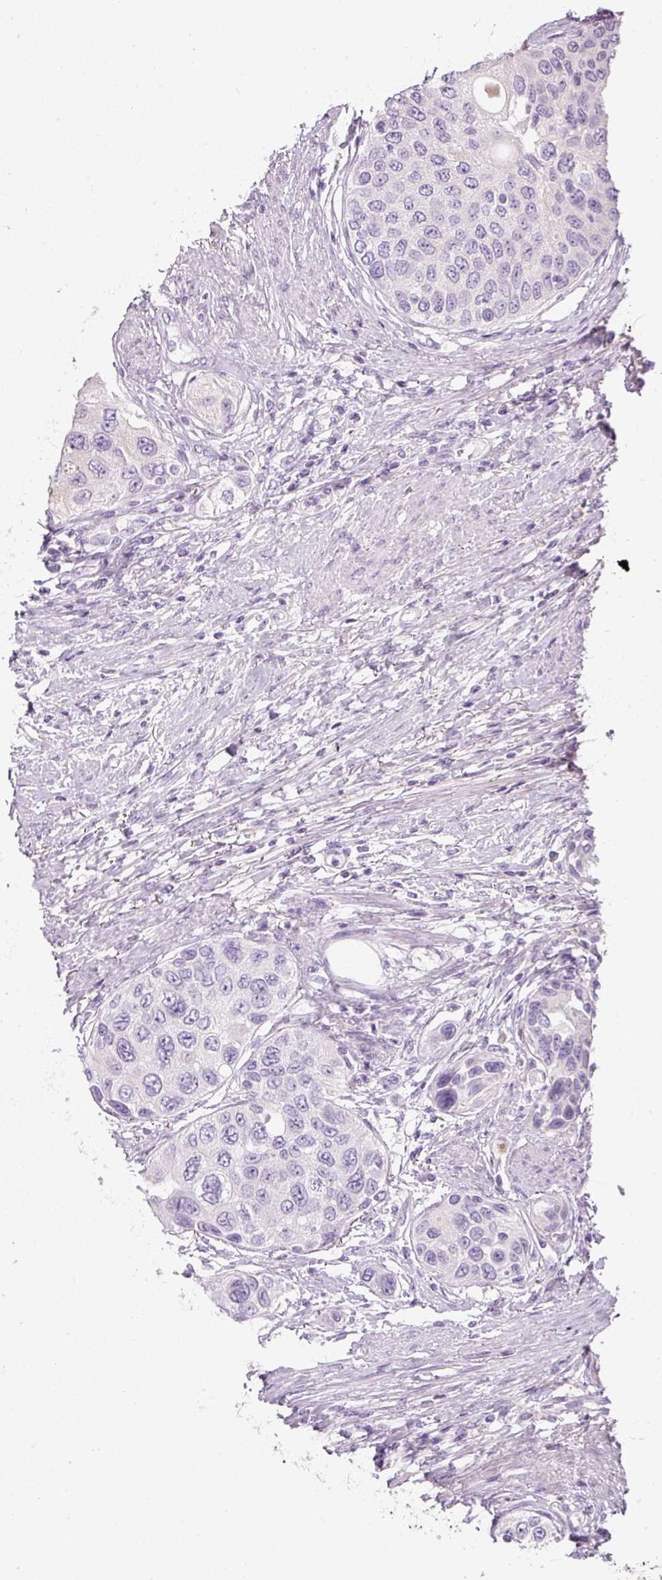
{"staining": {"intensity": "negative", "quantity": "none", "location": "none"}, "tissue": "urothelial cancer", "cell_type": "Tumor cells", "image_type": "cancer", "snomed": [{"axis": "morphology", "description": "Urothelial carcinoma, High grade"}, {"axis": "topography", "description": "Urinary bladder"}], "caption": "The image demonstrates no significant expression in tumor cells of urothelial cancer. (Stains: DAB (3,3'-diaminobenzidine) immunohistochemistry (IHC) with hematoxylin counter stain, Microscopy: brightfield microscopy at high magnification).", "gene": "DNM1", "patient": {"sex": "female", "age": 56}}